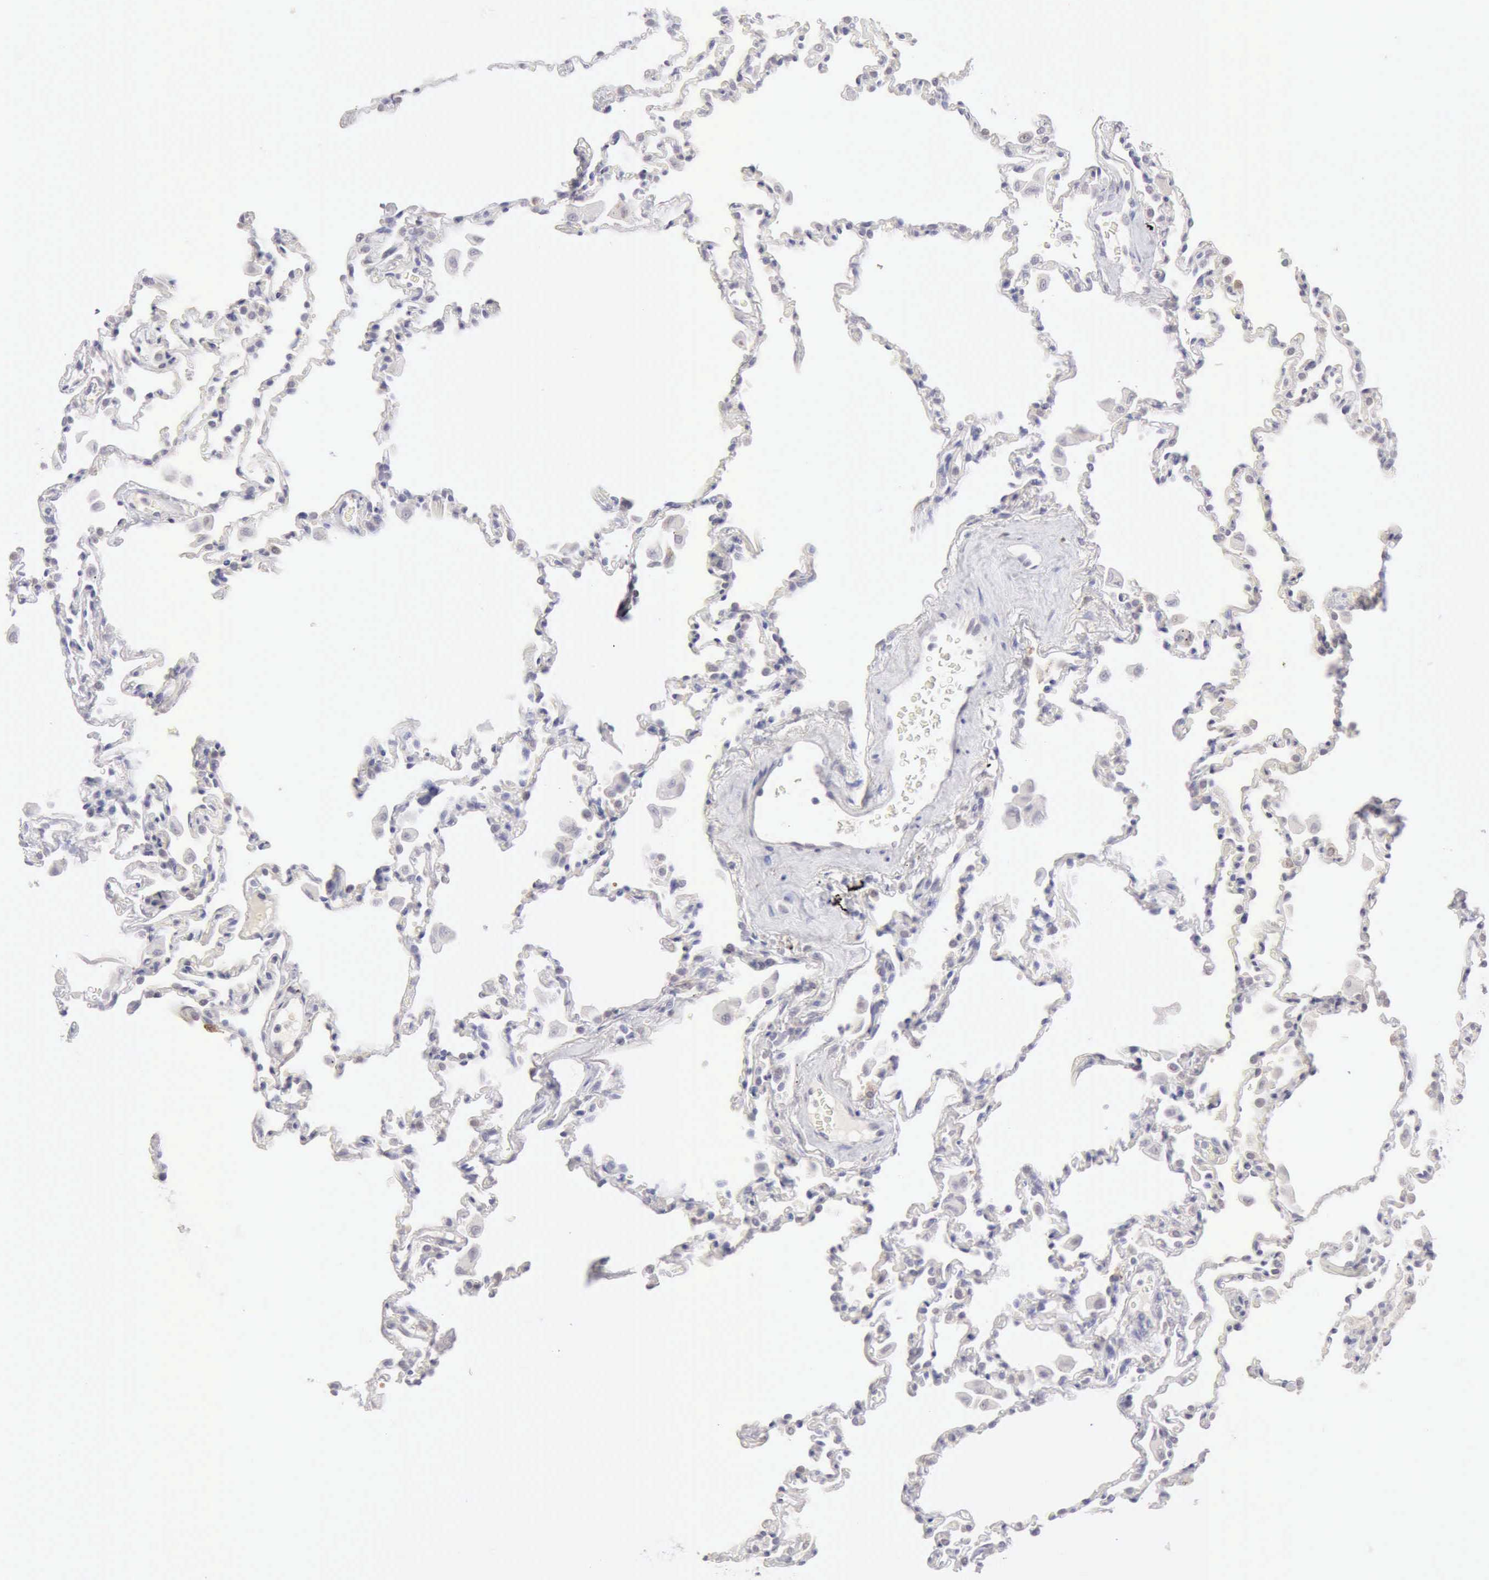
{"staining": {"intensity": "negative", "quantity": "none", "location": "none"}, "tissue": "lung", "cell_type": "Alveolar cells", "image_type": "normal", "snomed": [{"axis": "morphology", "description": "Normal tissue, NOS"}, {"axis": "topography", "description": "Lung"}], "caption": "Immunohistochemistry of normal human lung demonstrates no expression in alveolar cells. (DAB IHC, high magnification).", "gene": "RNASE1", "patient": {"sex": "male", "age": 59}}